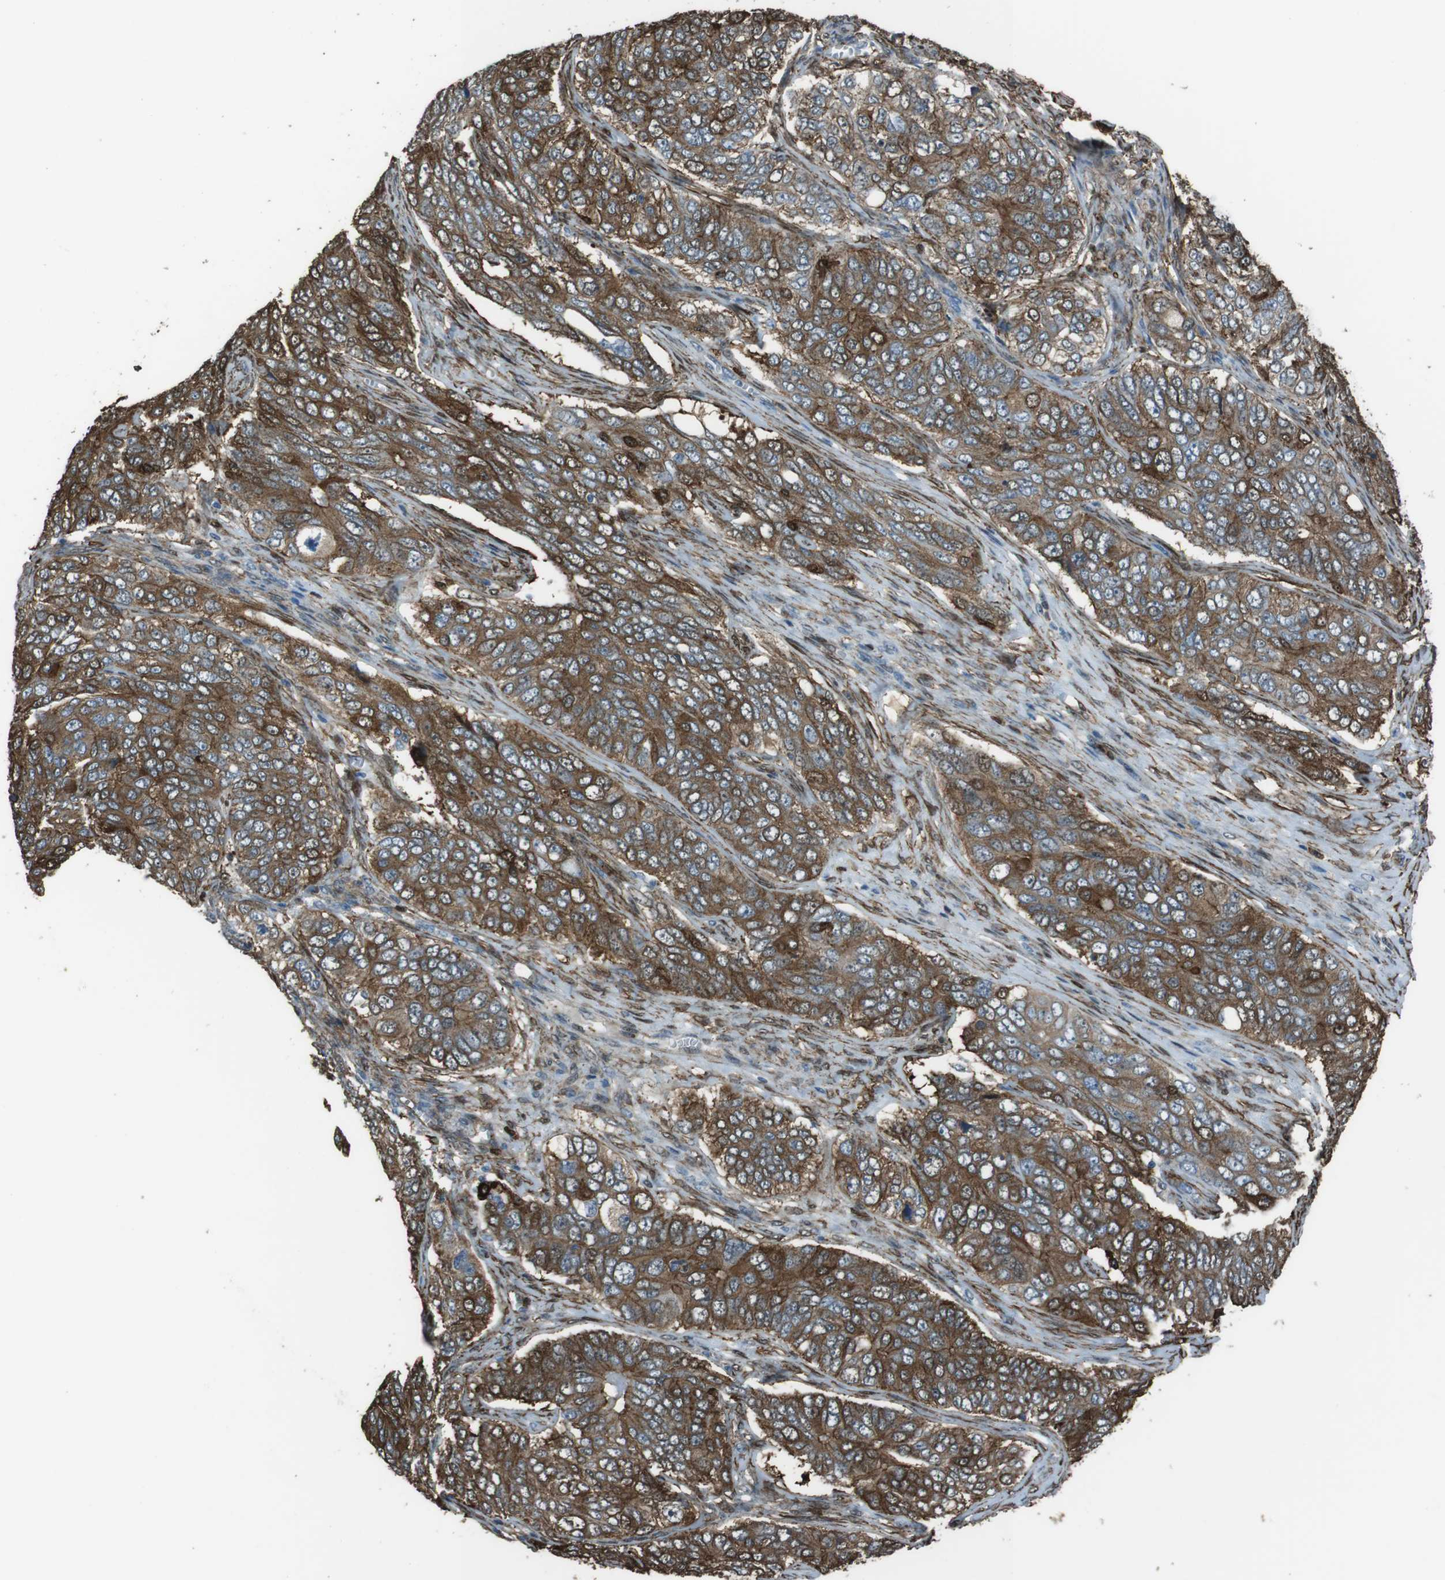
{"staining": {"intensity": "moderate", "quantity": ">75%", "location": "cytoplasmic/membranous"}, "tissue": "ovarian cancer", "cell_type": "Tumor cells", "image_type": "cancer", "snomed": [{"axis": "morphology", "description": "Carcinoma, endometroid"}, {"axis": "topography", "description": "Ovary"}], "caption": "Ovarian cancer stained with a protein marker reveals moderate staining in tumor cells.", "gene": "SFT2D1", "patient": {"sex": "female", "age": 51}}